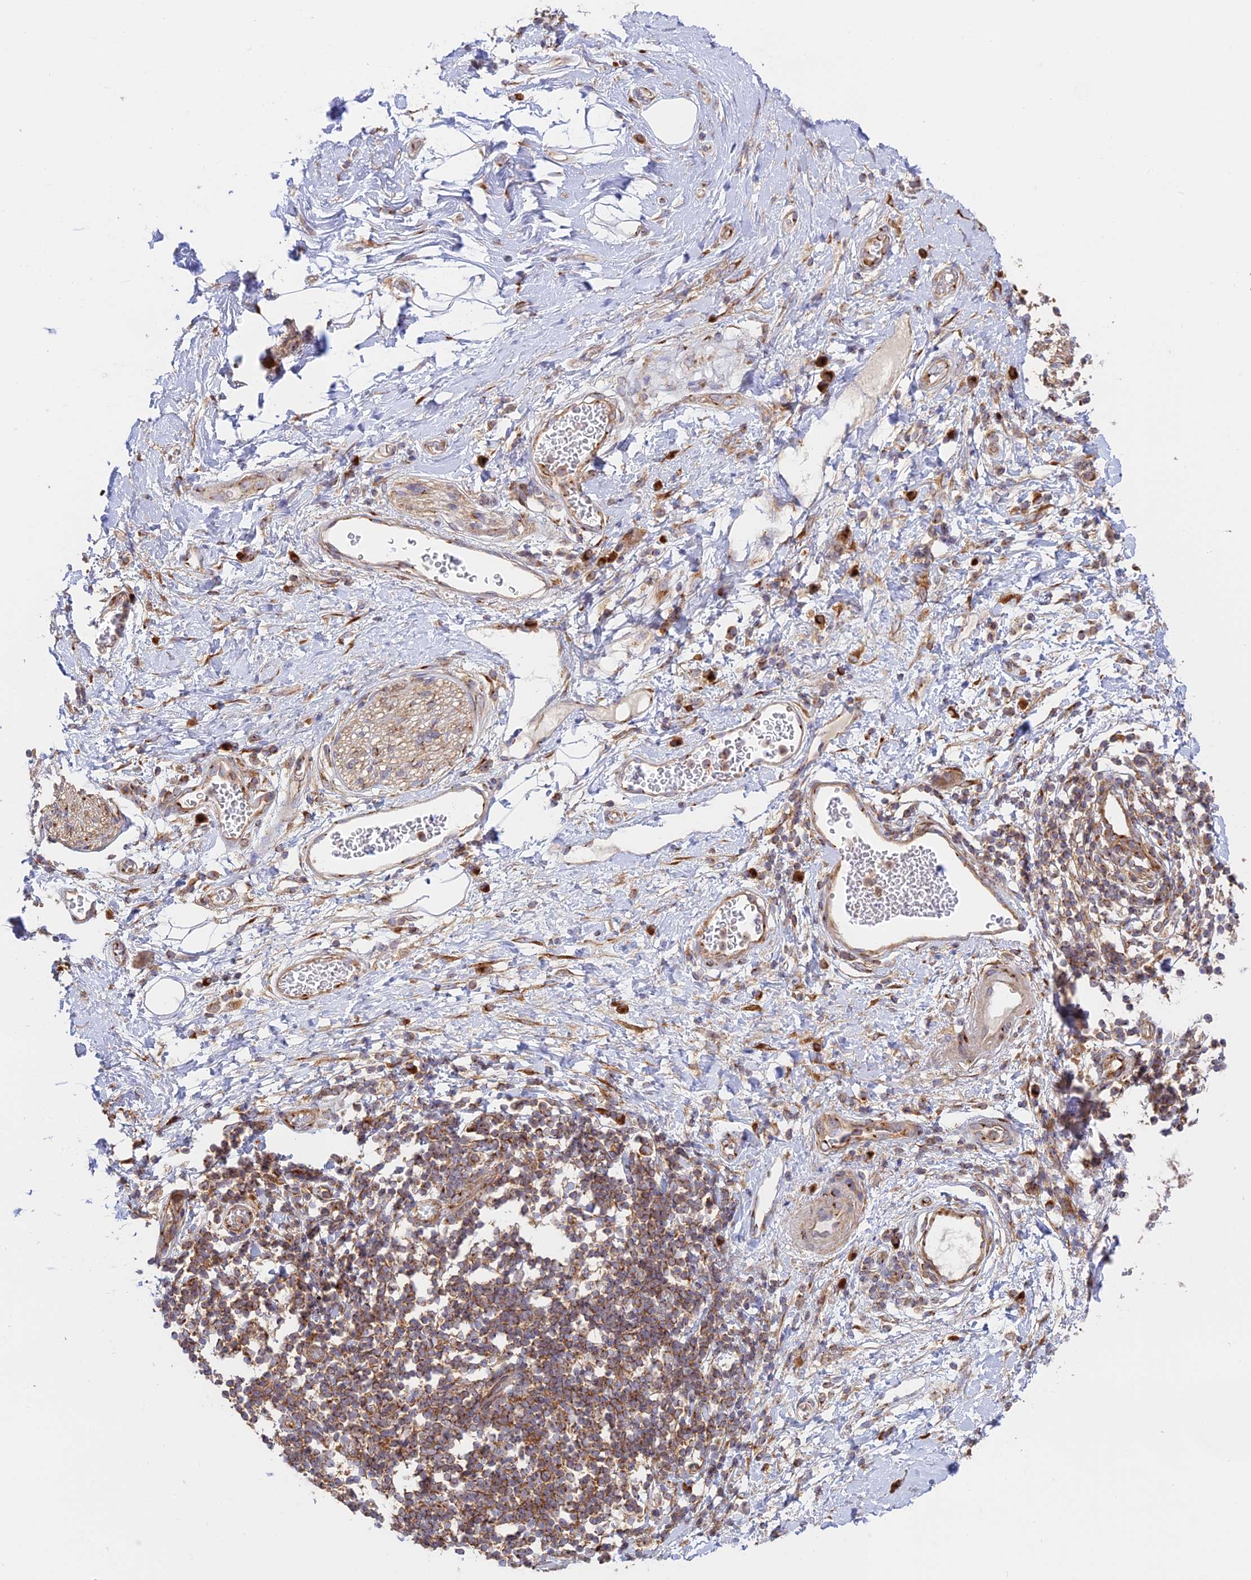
{"staining": {"intensity": "negative", "quantity": "none", "location": "none"}, "tissue": "adipose tissue", "cell_type": "Adipocytes", "image_type": "normal", "snomed": [{"axis": "morphology", "description": "Normal tissue, NOS"}, {"axis": "morphology", "description": "Adenocarcinoma, NOS"}, {"axis": "topography", "description": "Duodenum"}, {"axis": "topography", "description": "Peripheral nerve tissue"}], "caption": "Immunohistochemistry histopathology image of benign adipose tissue stained for a protein (brown), which shows no positivity in adipocytes.", "gene": "GOLGA3", "patient": {"sex": "female", "age": 60}}